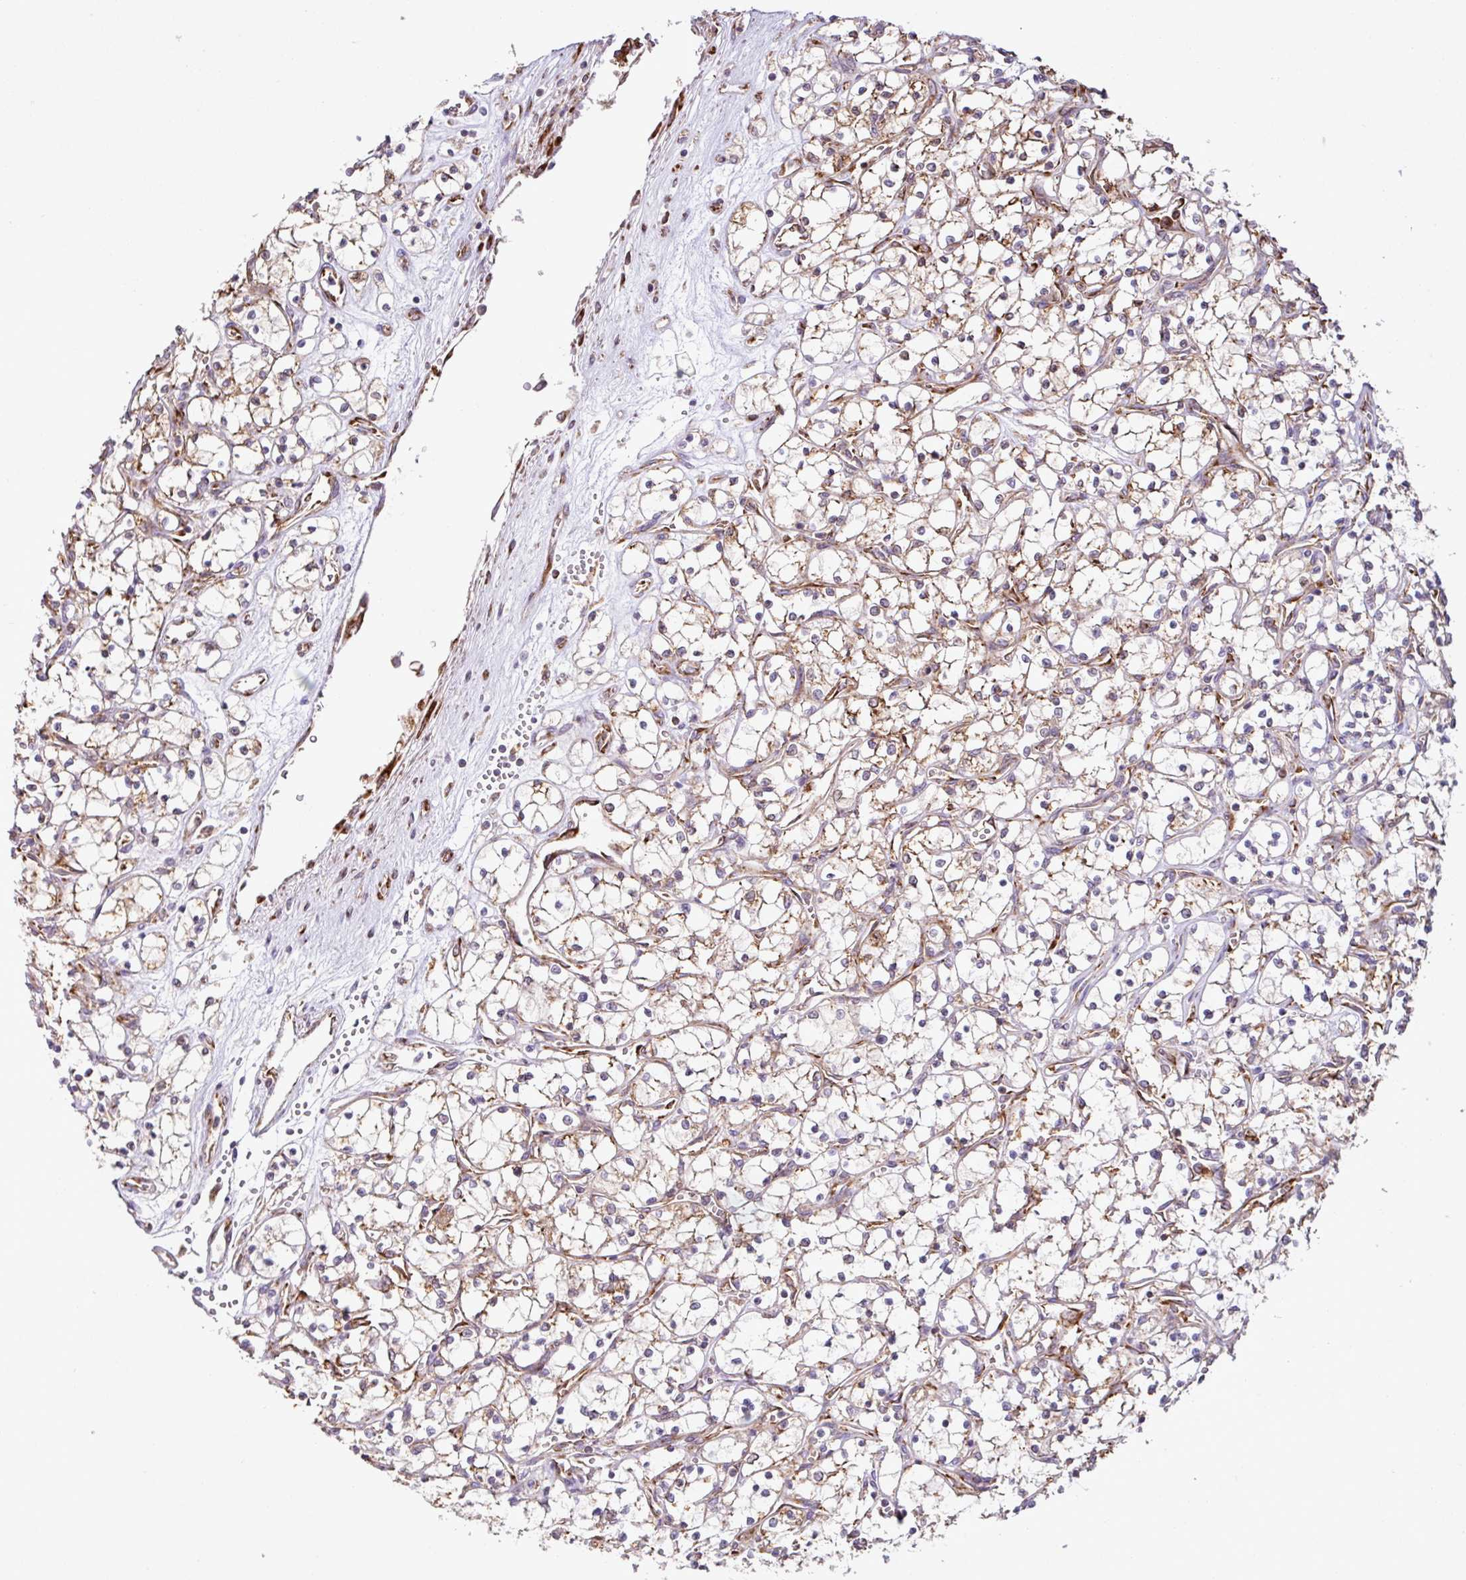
{"staining": {"intensity": "moderate", "quantity": ">75%", "location": "cytoplasmic/membranous"}, "tissue": "renal cancer", "cell_type": "Tumor cells", "image_type": "cancer", "snomed": [{"axis": "morphology", "description": "Adenocarcinoma, NOS"}, {"axis": "topography", "description": "Kidney"}], "caption": "This histopathology image exhibits renal adenocarcinoma stained with immunohistochemistry to label a protein in brown. The cytoplasmic/membranous of tumor cells show moderate positivity for the protein. Nuclei are counter-stained blue.", "gene": "SLC39A7", "patient": {"sex": "female", "age": 69}}